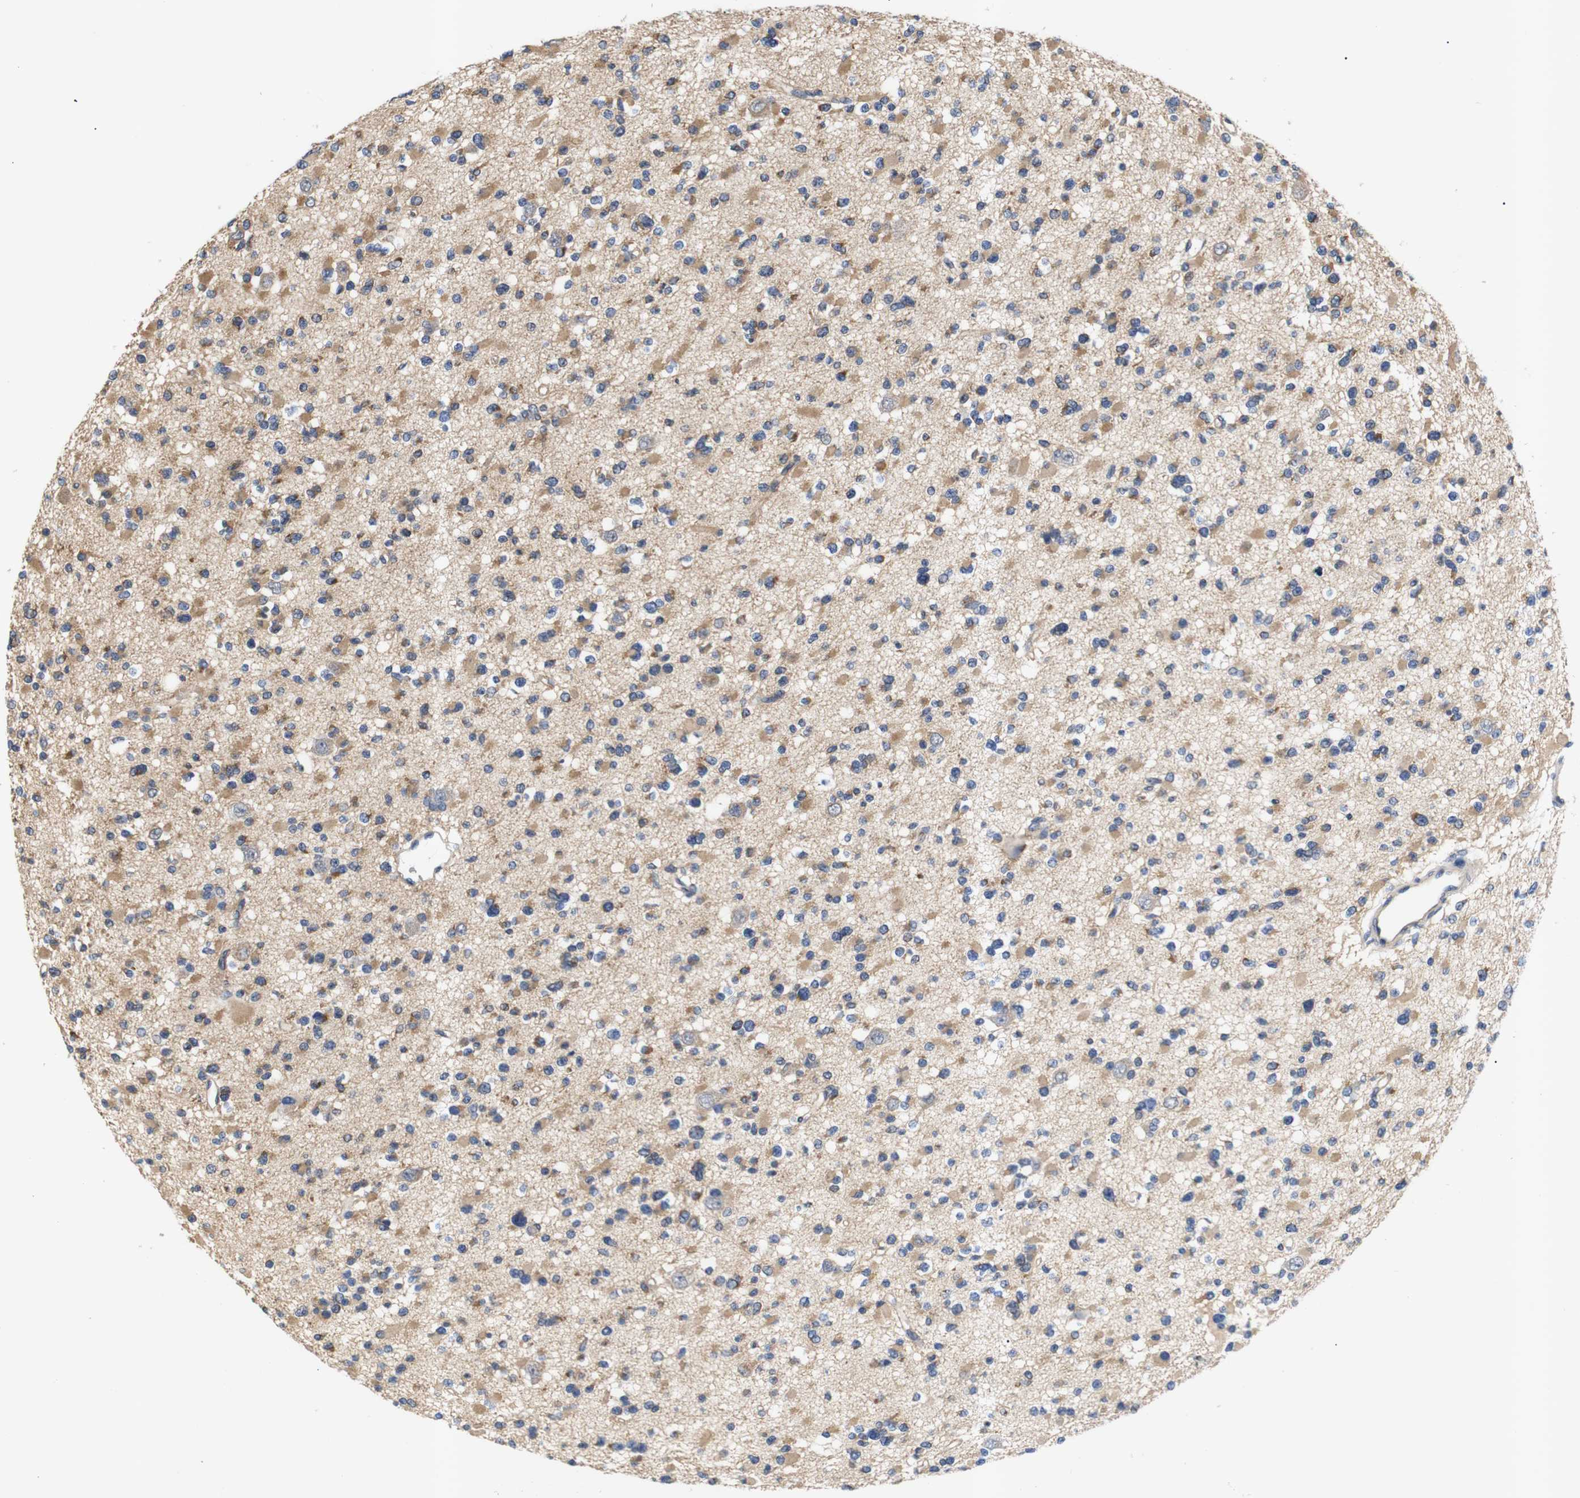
{"staining": {"intensity": "moderate", "quantity": ">75%", "location": "cytoplasmic/membranous"}, "tissue": "glioma", "cell_type": "Tumor cells", "image_type": "cancer", "snomed": [{"axis": "morphology", "description": "Glioma, malignant, Low grade"}, {"axis": "topography", "description": "Brain"}], "caption": "Immunohistochemistry (IHC) of human glioma exhibits medium levels of moderate cytoplasmic/membranous expression in approximately >75% of tumor cells.", "gene": "RIPK1", "patient": {"sex": "female", "age": 22}}